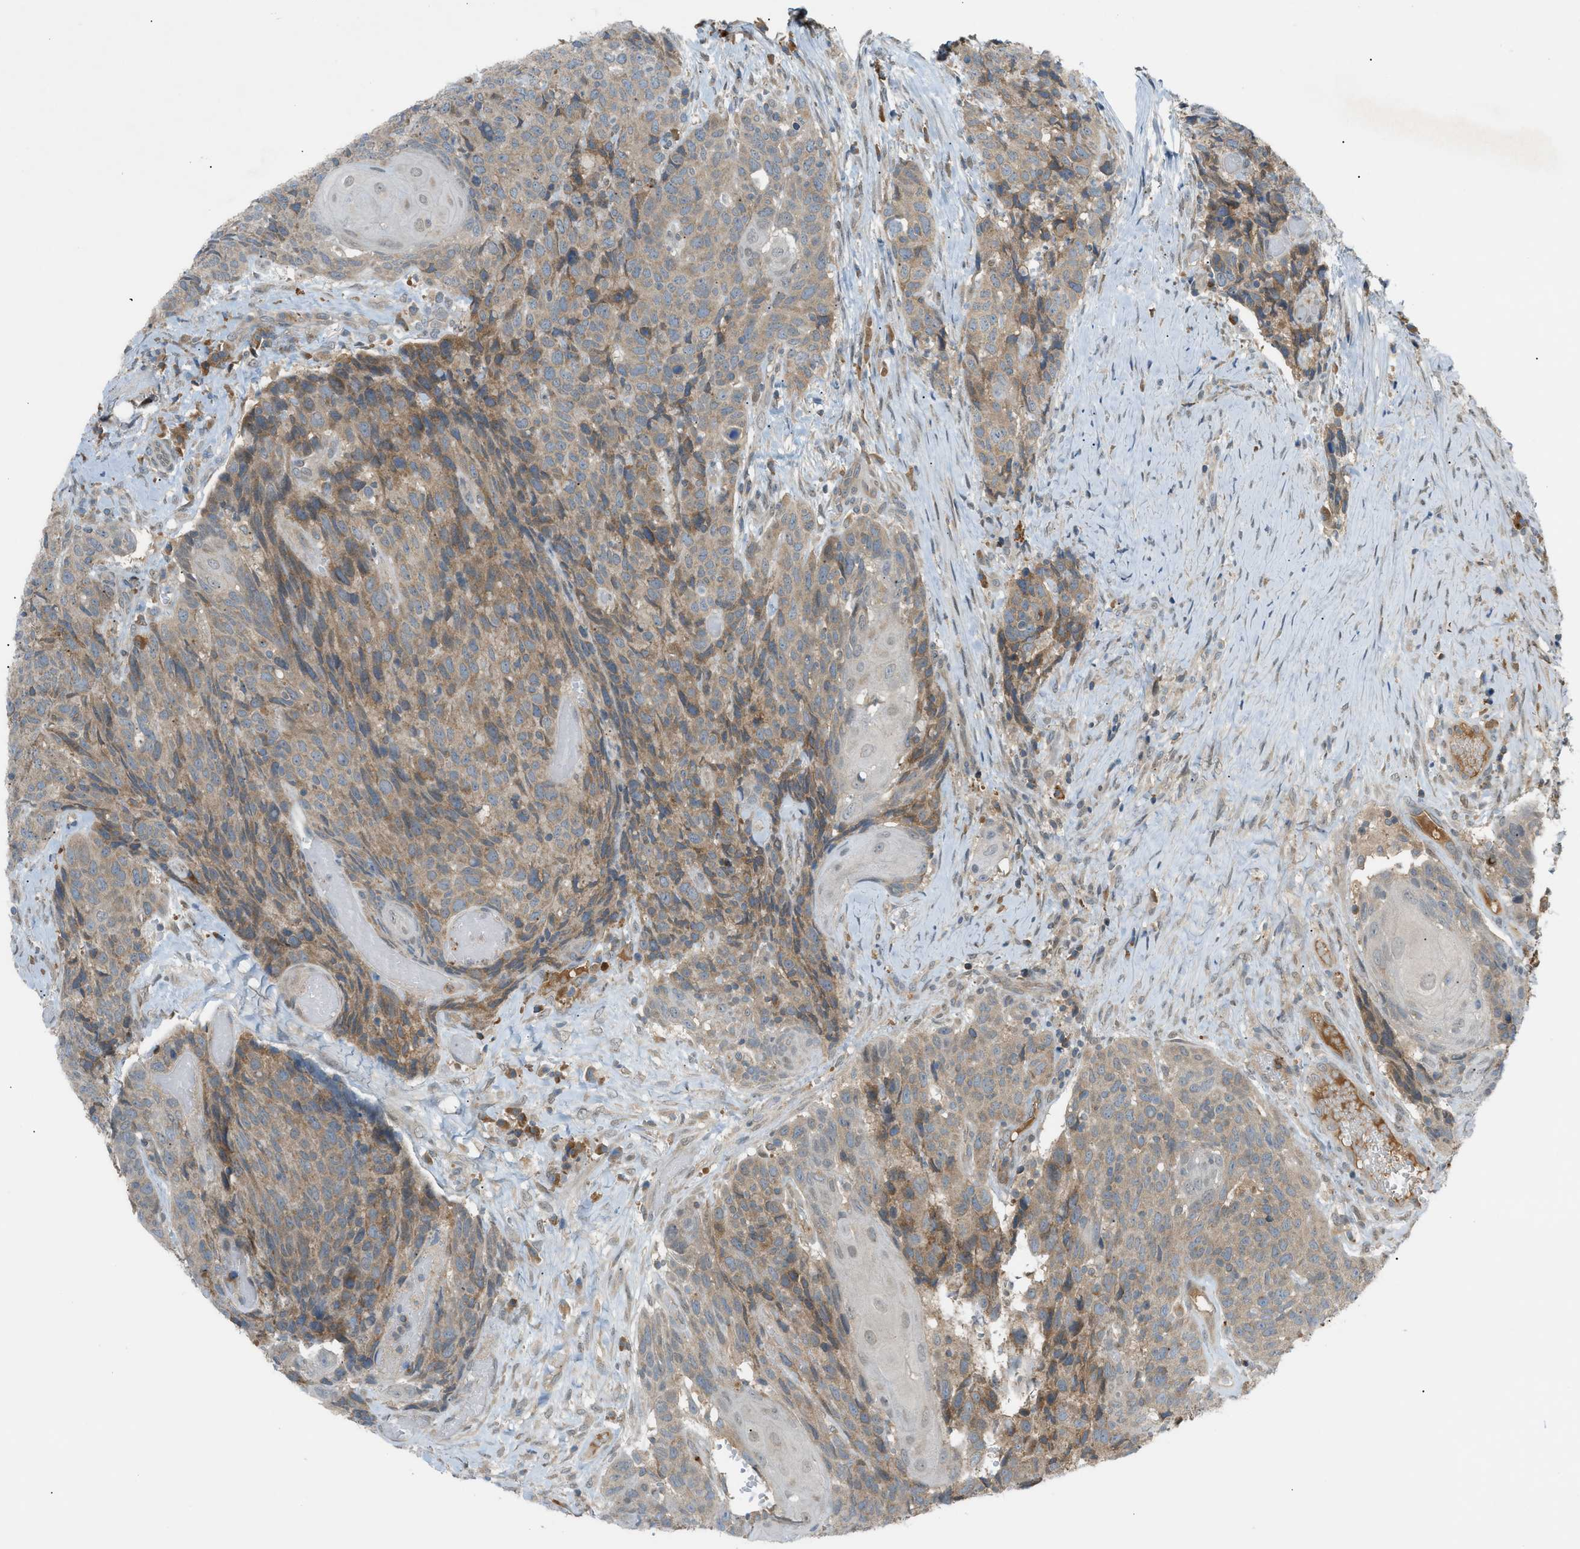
{"staining": {"intensity": "weak", "quantity": ">75%", "location": "cytoplasmic/membranous"}, "tissue": "head and neck cancer", "cell_type": "Tumor cells", "image_type": "cancer", "snomed": [{"axis": "morphology", "description": "Squamous cell carcinoma, NOS"}, {"axis": "topography", "description": "Head-Neck"}], "caption": "A photomicrograph of human squamous cell carcinoma (head and neck) stained for a protein reveals weak cytoplasmic/membranous brown staining in tumor cells.", "gene": "DYRK1A", "patient": {"sex": "male", "age": 66}}